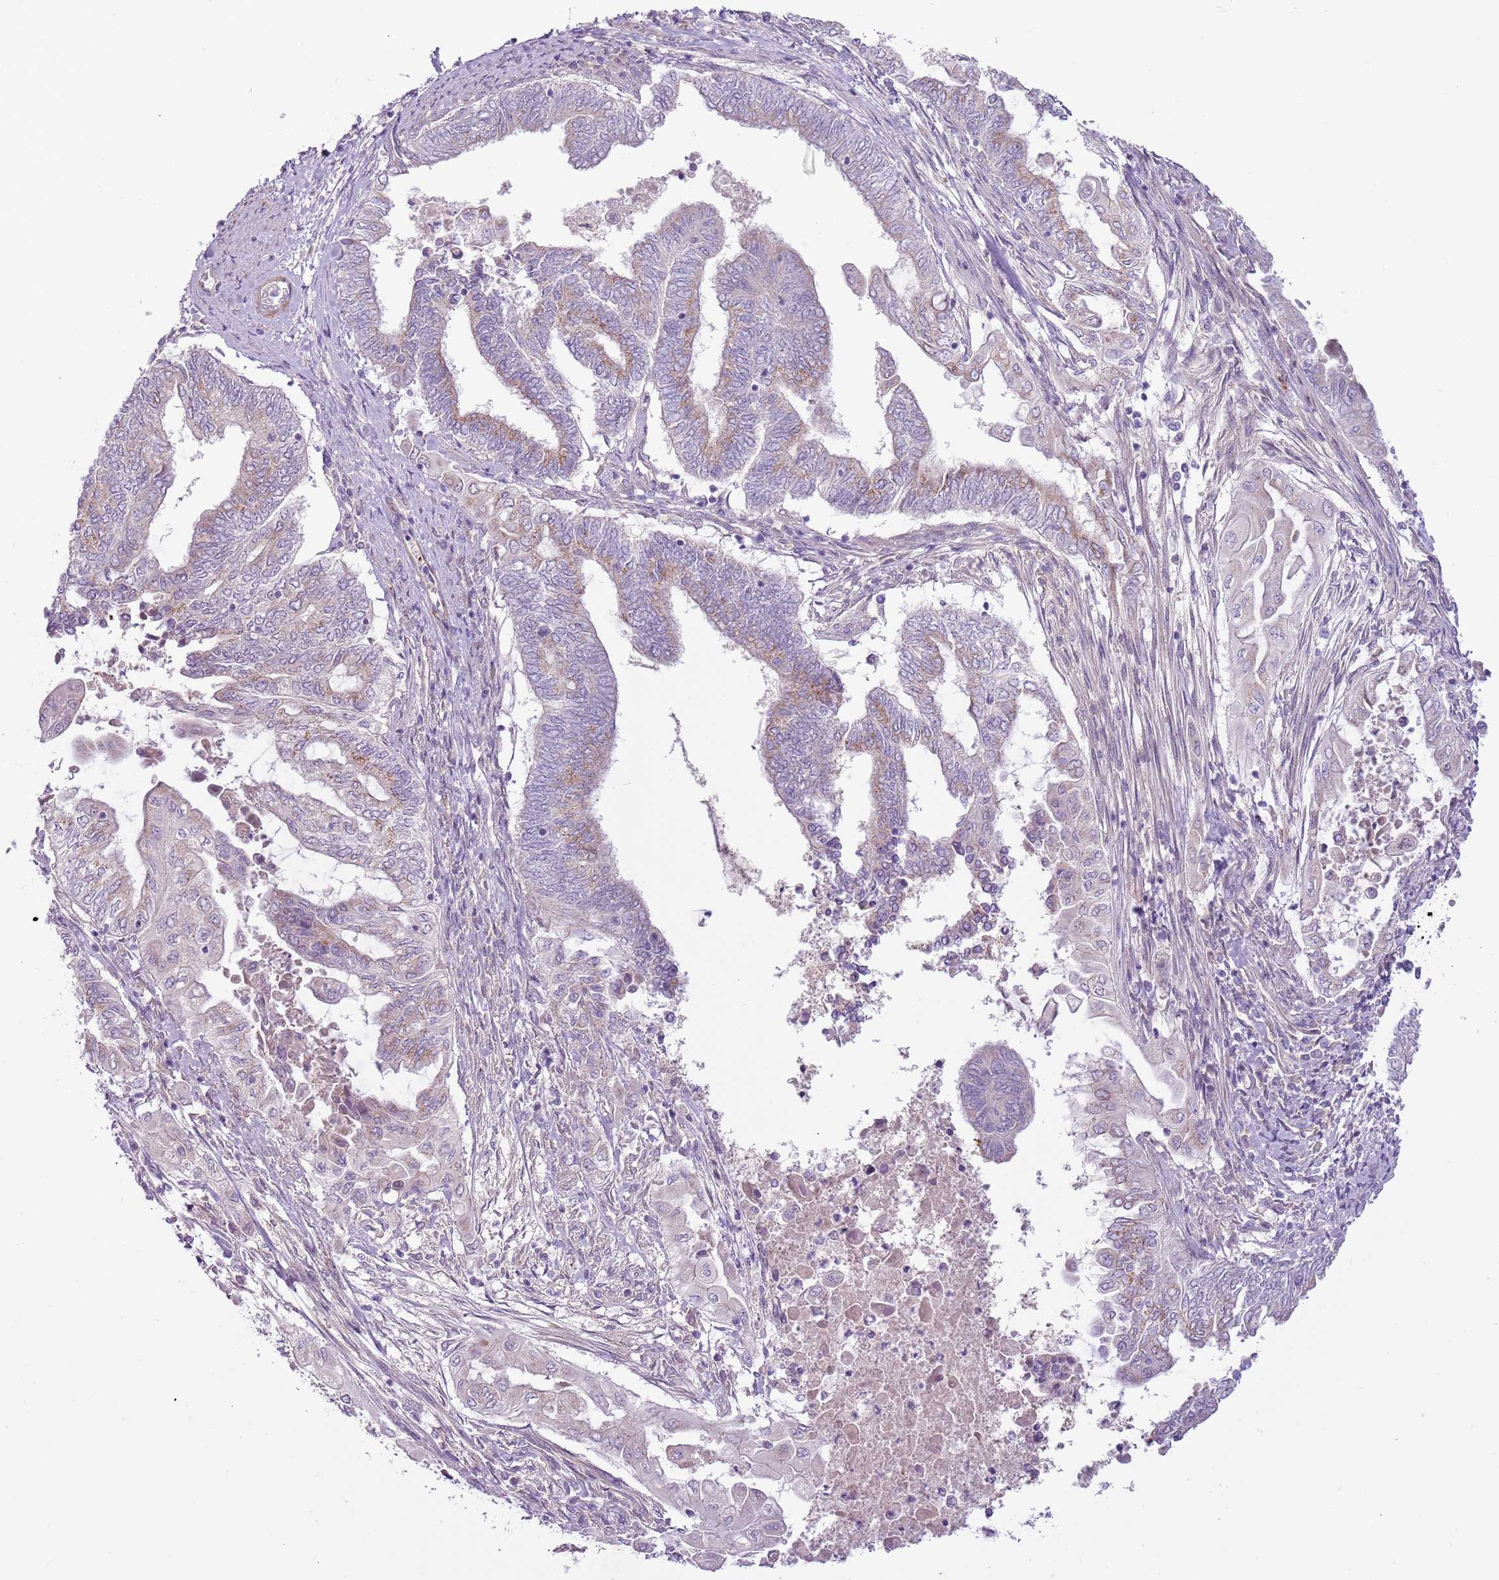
{"staining": {"intensity": "weak", "quantity": "<25%", "location": "cytoplasmic/membranous"}, "tissue": "endometrial cancer", "cell_type": "Tumor cells", "image_type": "cancer", "snomed": [{"axis": "morphology", "description": "Adenocarcinoma, NOS"}, {"axis": "topography", "description": "Uterus"}, {"axis": "topography", "description": "Endometrium"}], "caption": "This is an immunohistochemistry (IHC) histopathology image of human adenocarcinoma (endometrial). There is no staining in tumor cells.", "gene": "MRO", "patient": {"sex": "female", "age": 70}}